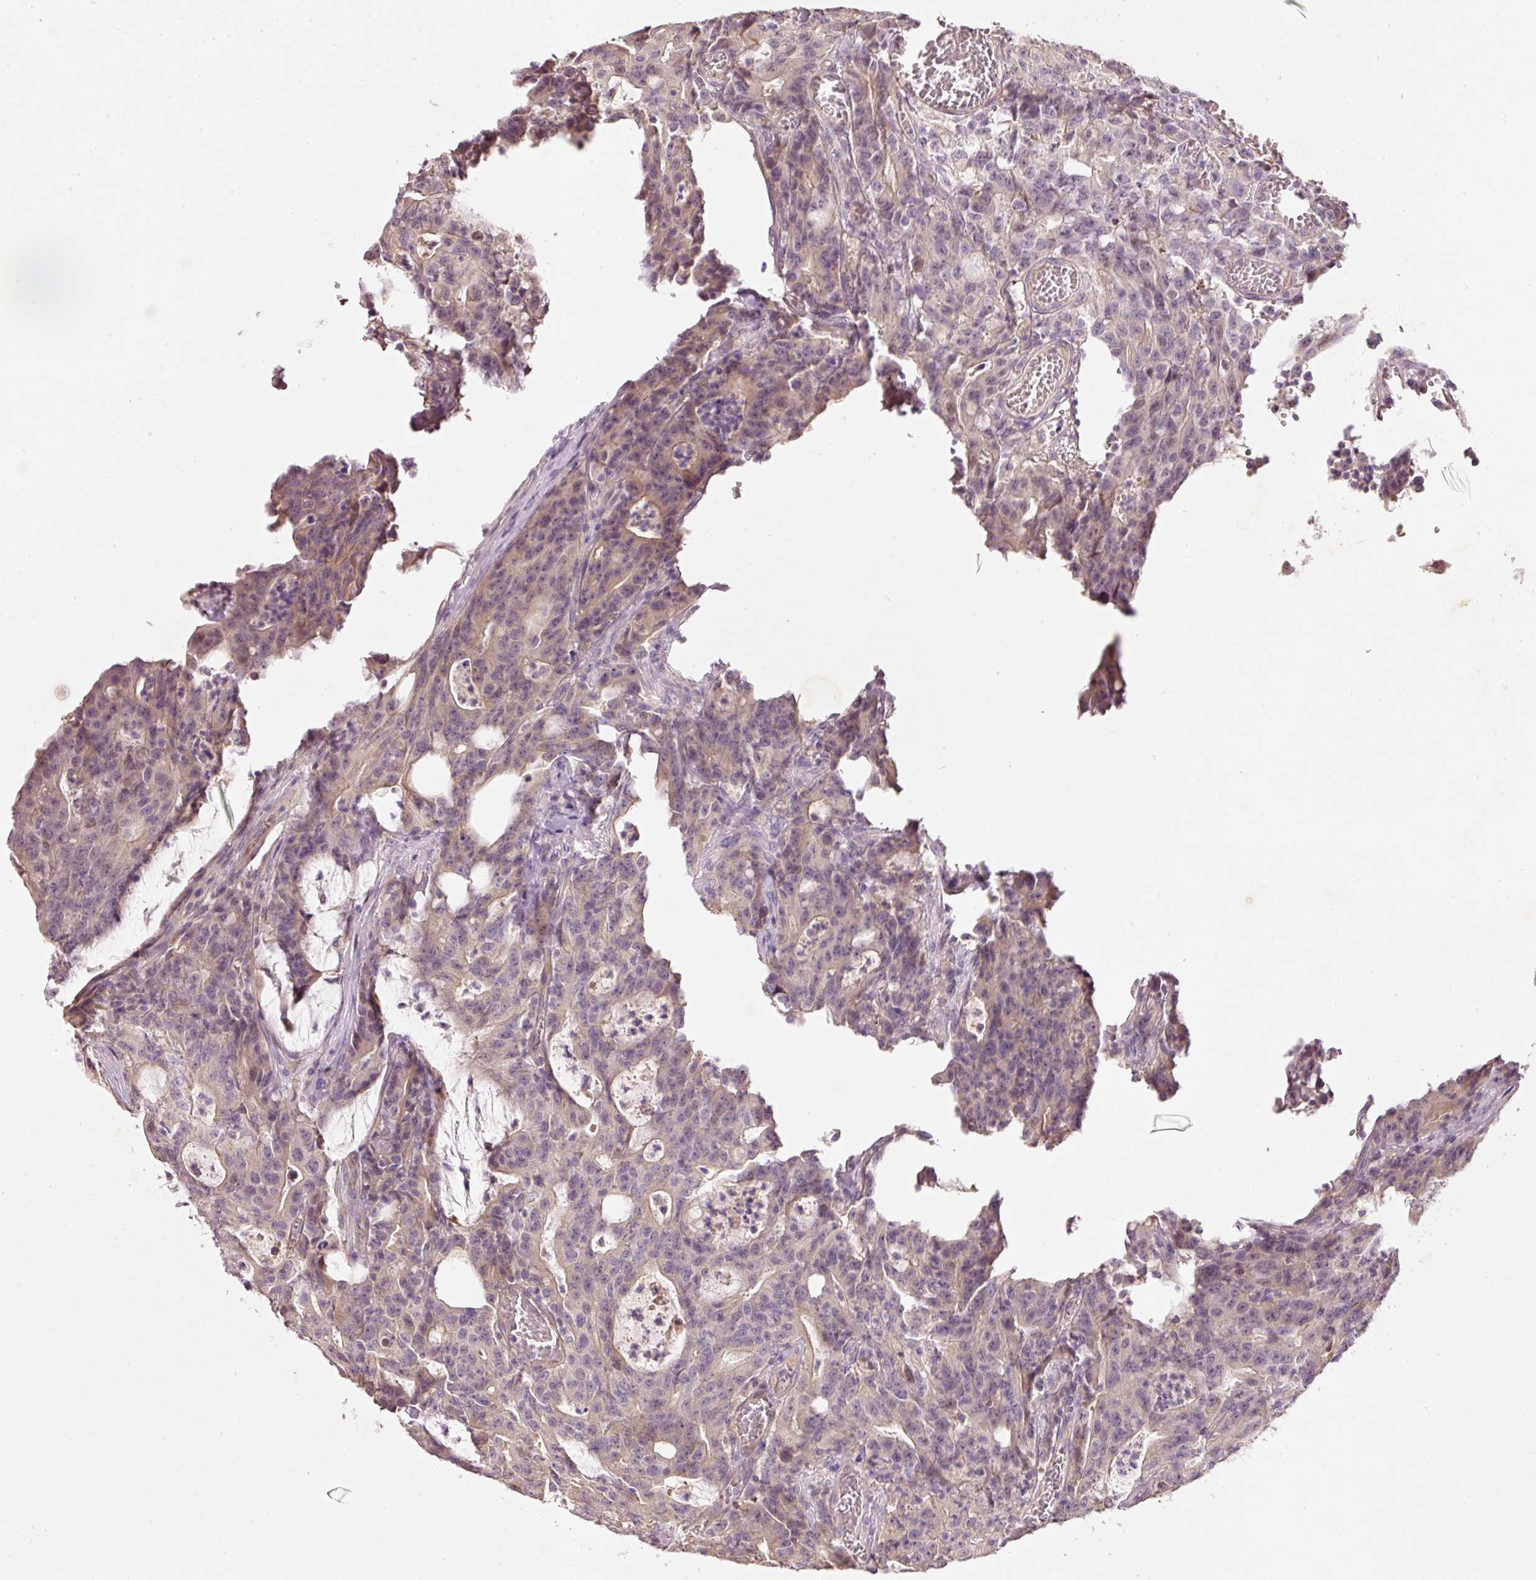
{"staining": {"intensity": "weak", "quantity": "25%-75%", "location": "cytoplasmic/membranous"}, "tissue": "colorectal cancer", "cell_type": "Tumor cells", "image_type": "cancer", "snomed": [{"axis": "morphology", "description": "Adenocarcinoma, NOS"}, {"axis": "topography", "description": "Colon"}], "caption": "Tumor cells show low levels of weak cytoplasmic/membranous expression in about 25%-75% of cells in human adenocarcinoma (colorectal).", "gene": "RGL2", "patient": {"sex": "male", "age": 83}}